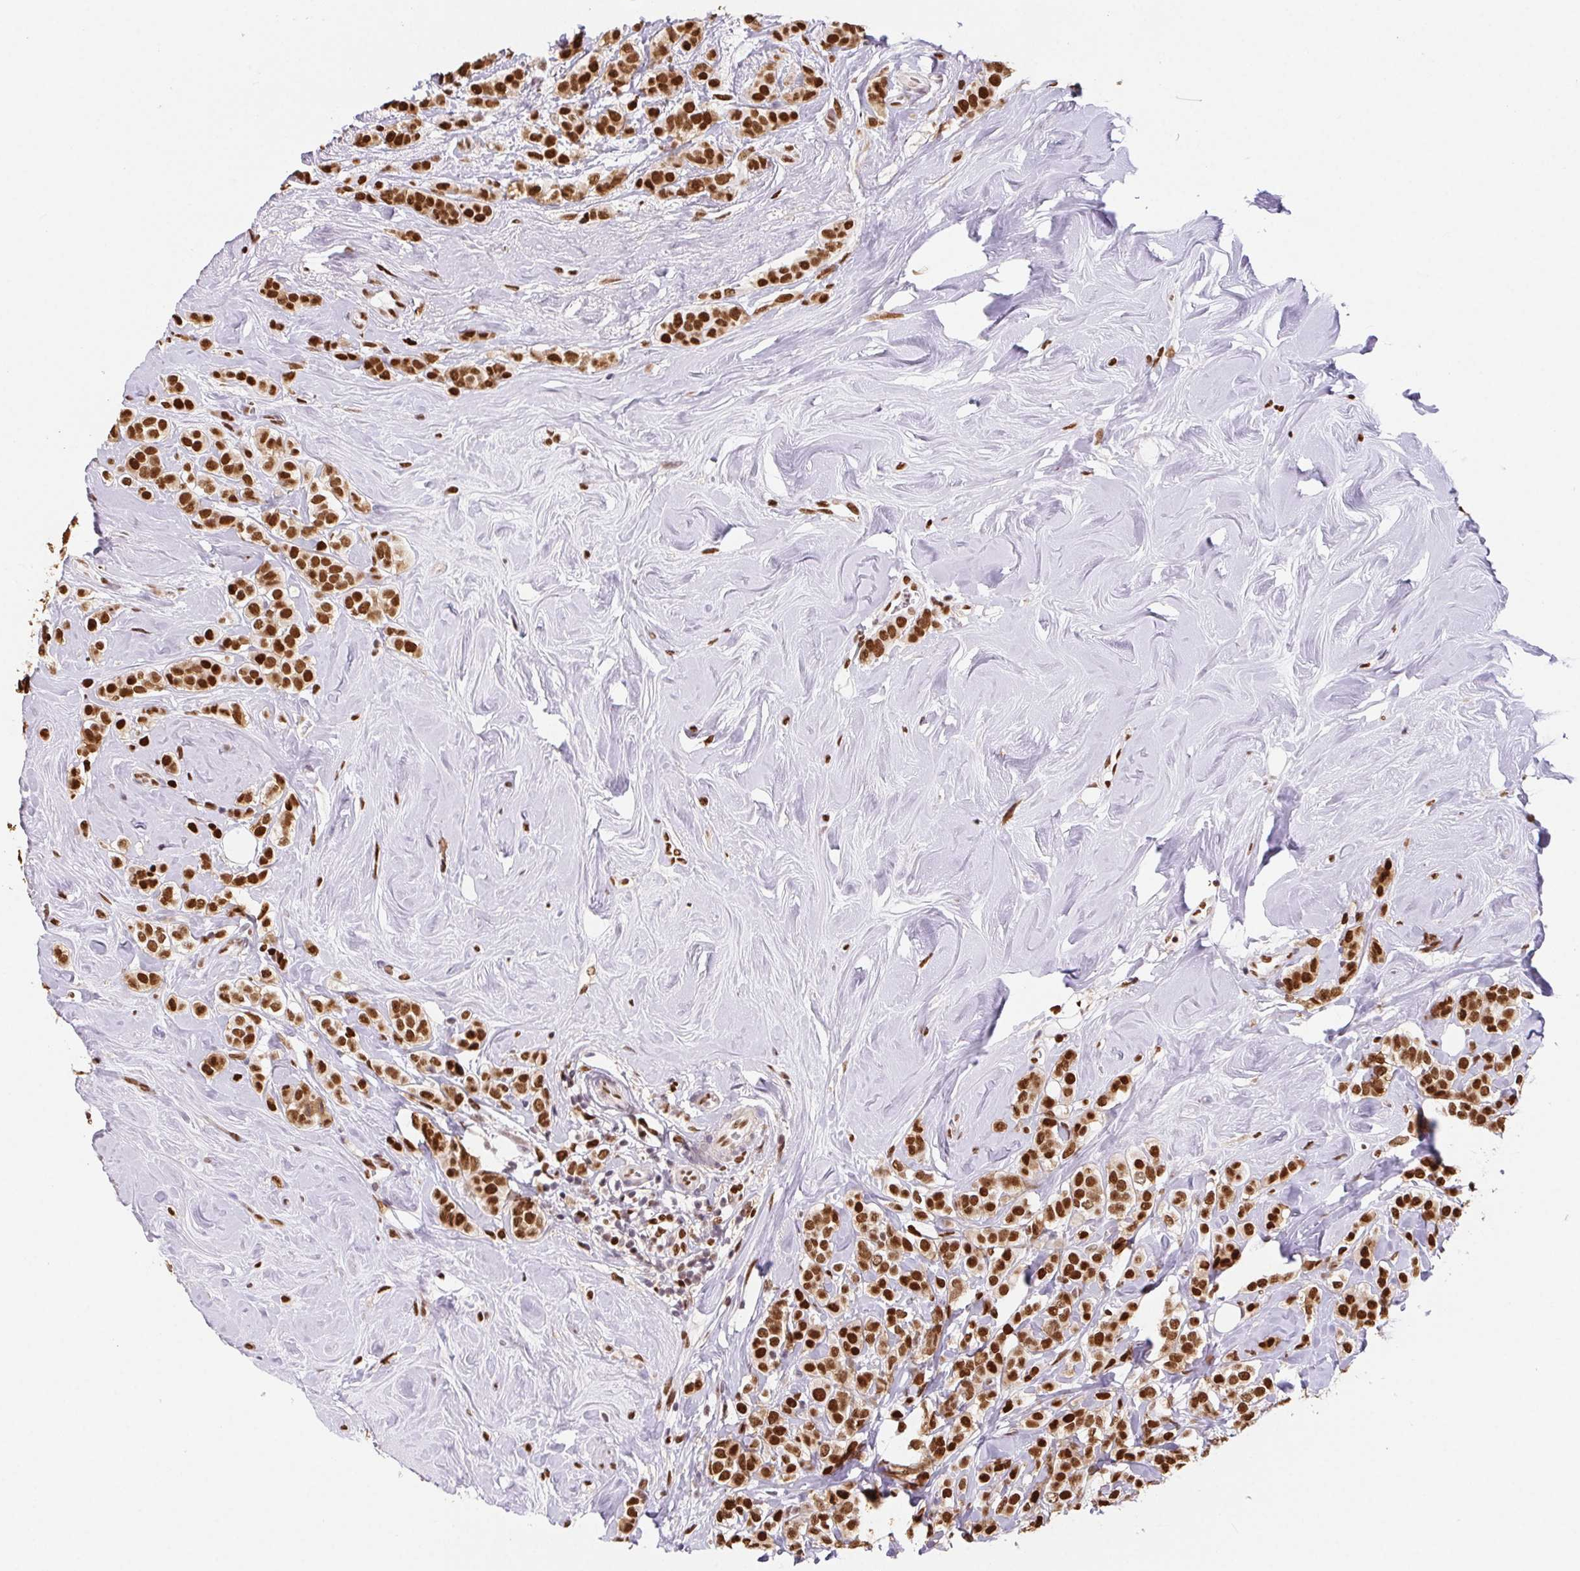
{"staining": {"intensity": "strong", "quantity": ">75%", "location": "nuclear"}, "tissue": "breast cancer", "cell_type": "Tumor cells", "image_type": "cancer", "snomed": [{"axis": "morphology", "description": "Lobular carcinoma"}, {"axis": "topography", "description": "Breast"}], "caption": "Immunohistochemistry (IHC) micrograph of neoplastic tissue: lobular carcinoma (breast) stained using immunohistochemistry (IHC) displays high levels of strong protein expression localized specifically in the nuclear of tumor cells, appearing as a nuclear brown color.", "gene": "SET", "patient": {"sex": "female", "age": 49}}